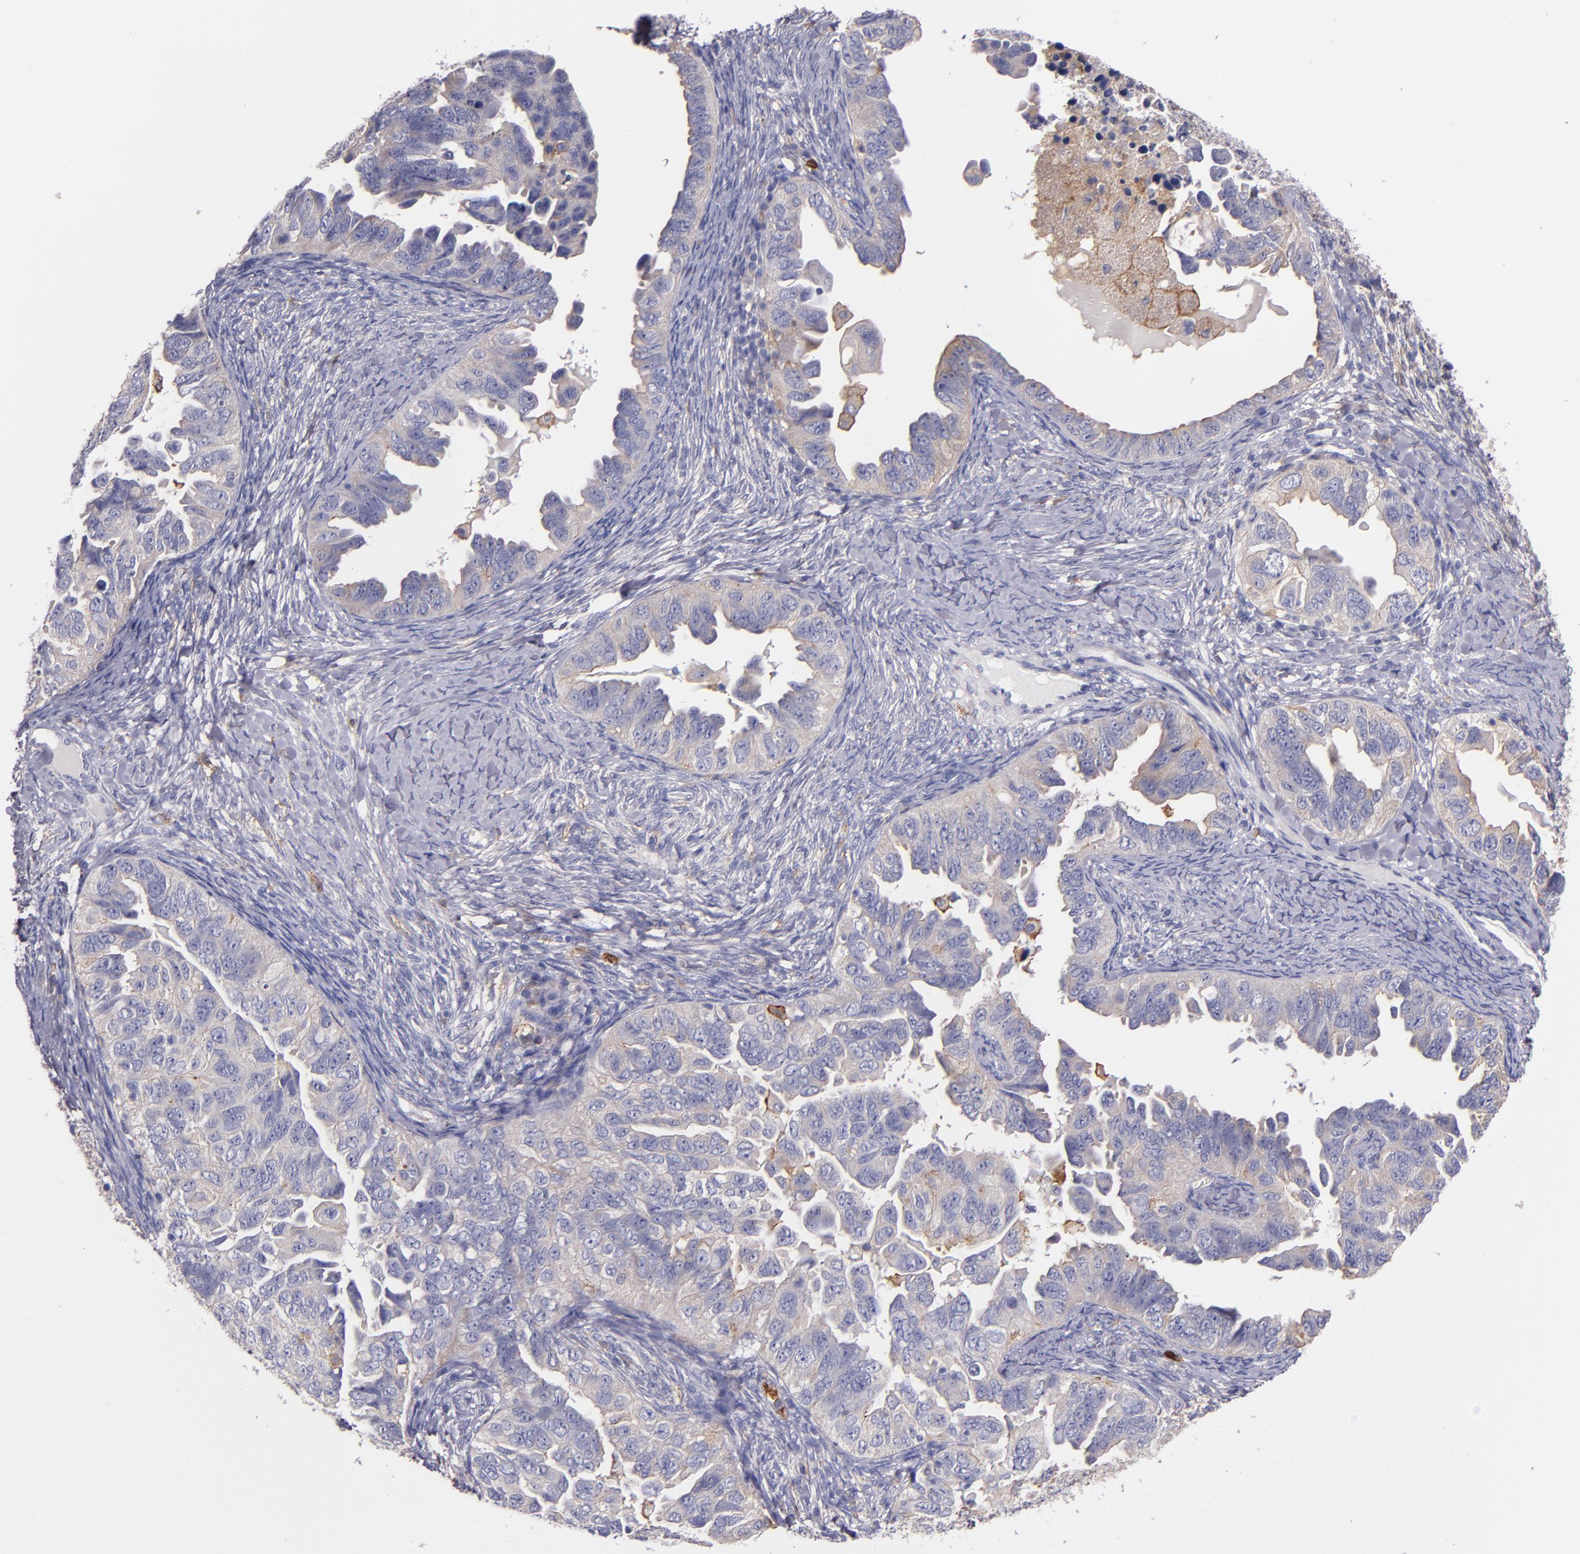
{"staining": {"intensity": "weak", "quantity": "<25%", "location": "cytoplasmic/membranous"}, "tissue": "ovarian cancer", "cell_type": "Tumor cells", "image_type": "cancer", "snomed": [{"axis": "morphology", "description": "Cystadenocarcinoma, serous, NOS"}, {"axis": "topography", "description": "Ovary"}], "caption": "A photomicrograph of human ovarian serous cystadenocarcinoma is negative for staining in tumor cells.", "gene": "C5AR1", "patient": {"sex": "female", "age": 82}}